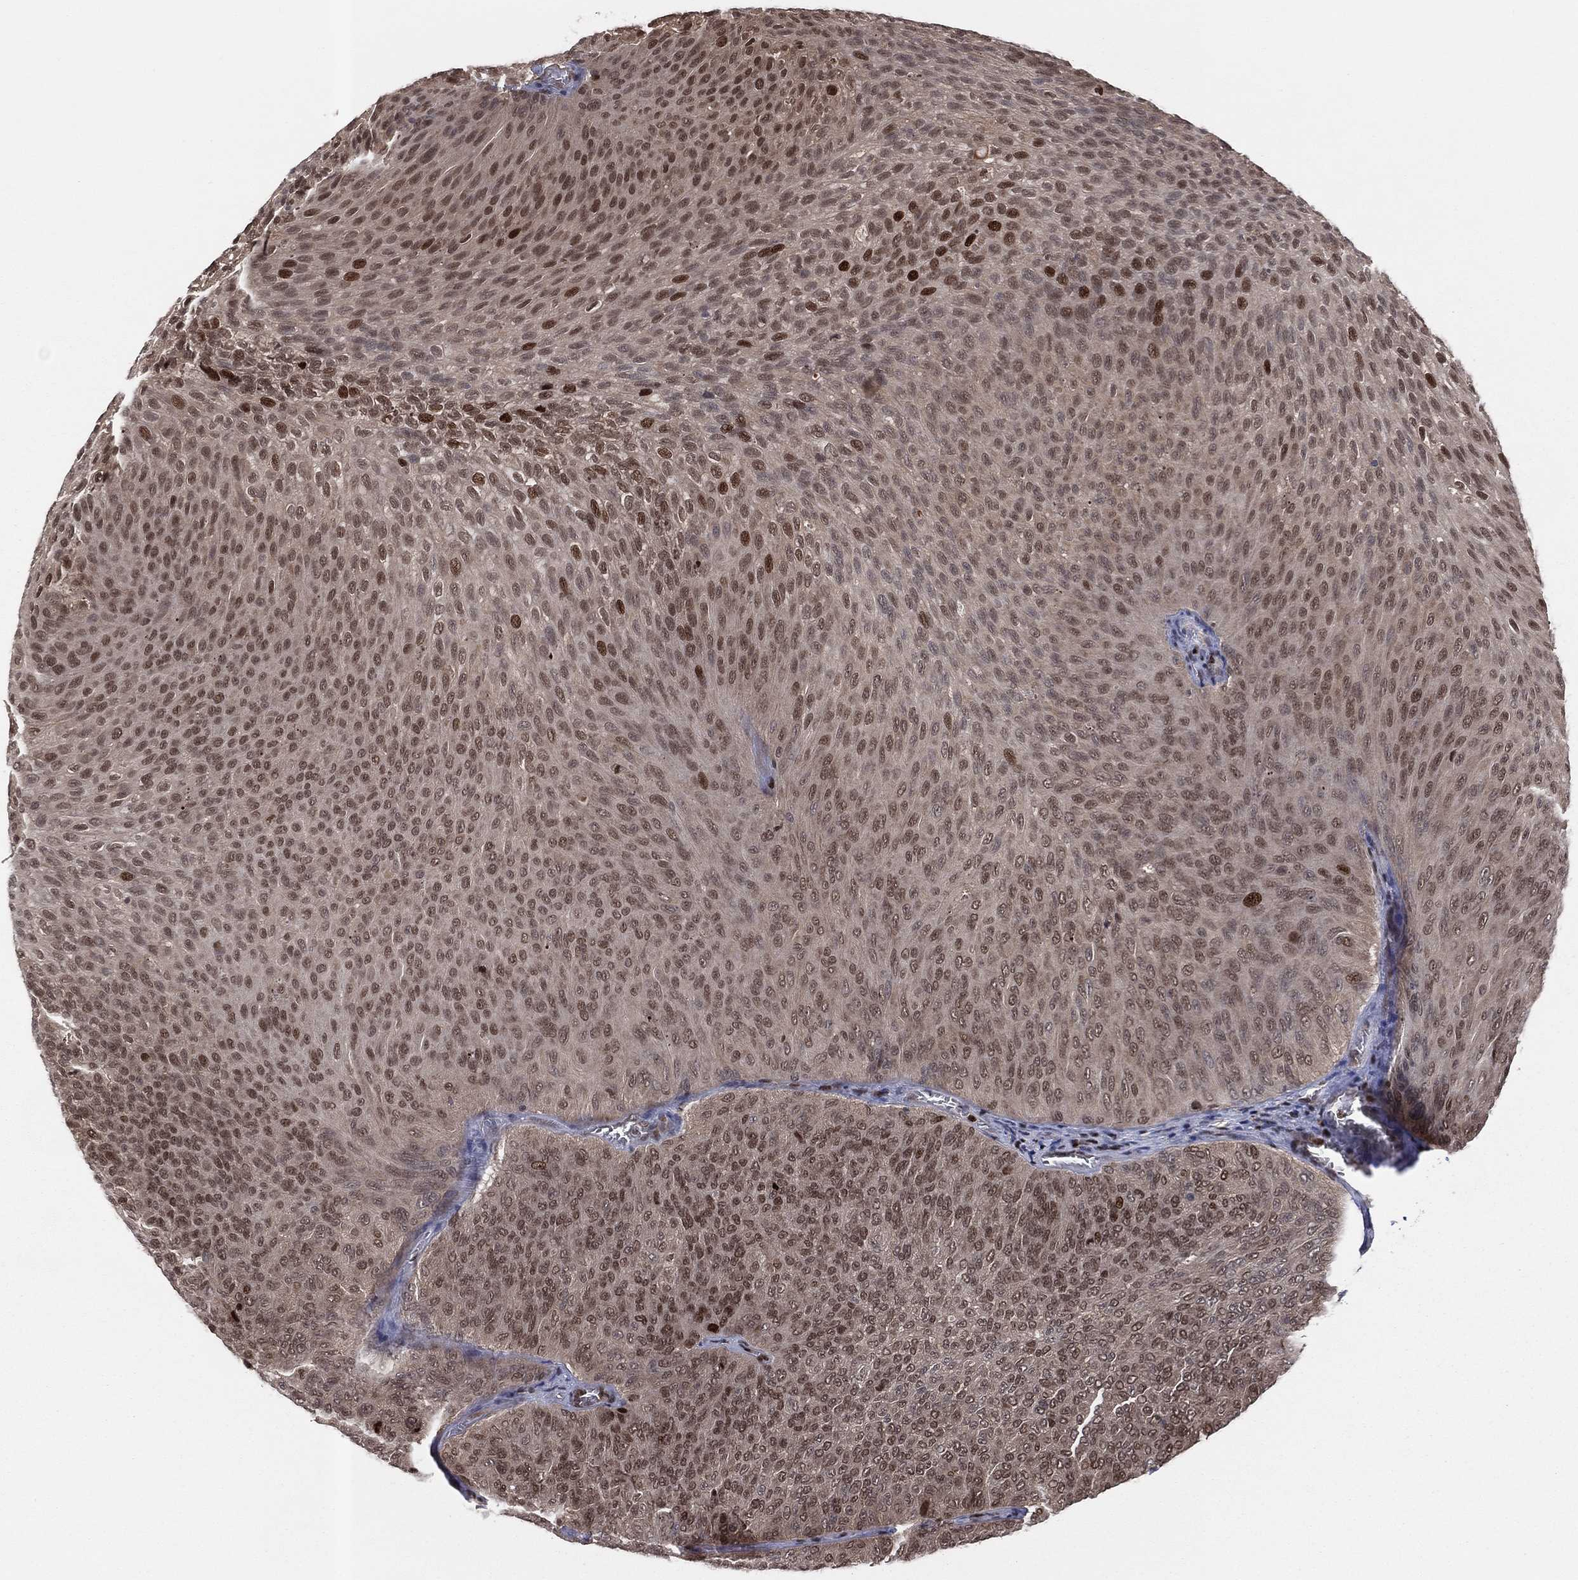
{"staining": {"intensity": "moderate", "quantity": ">75%", "location": "cytoplasmic/membranous,nuclear"}, "tissue": "urothelial cancer", "cell_type": "Tumor cells", "image_type": "cancer", "snomed": [{"axis": "morphology", "description": "Urothelial carcinoma, Low grade"}, {"axis": "topography", "description": "Urinary bladder"}], "caption": "A photomicrograph showing moderate cytoplasmic/membranous and nuclear expression in approximately >75% of tumor cells in urothelial cancer, as visualized by brown immunohistochemical staining.", "gene": "PSMA1", "patient": {"sex": "male", "age": 78}}